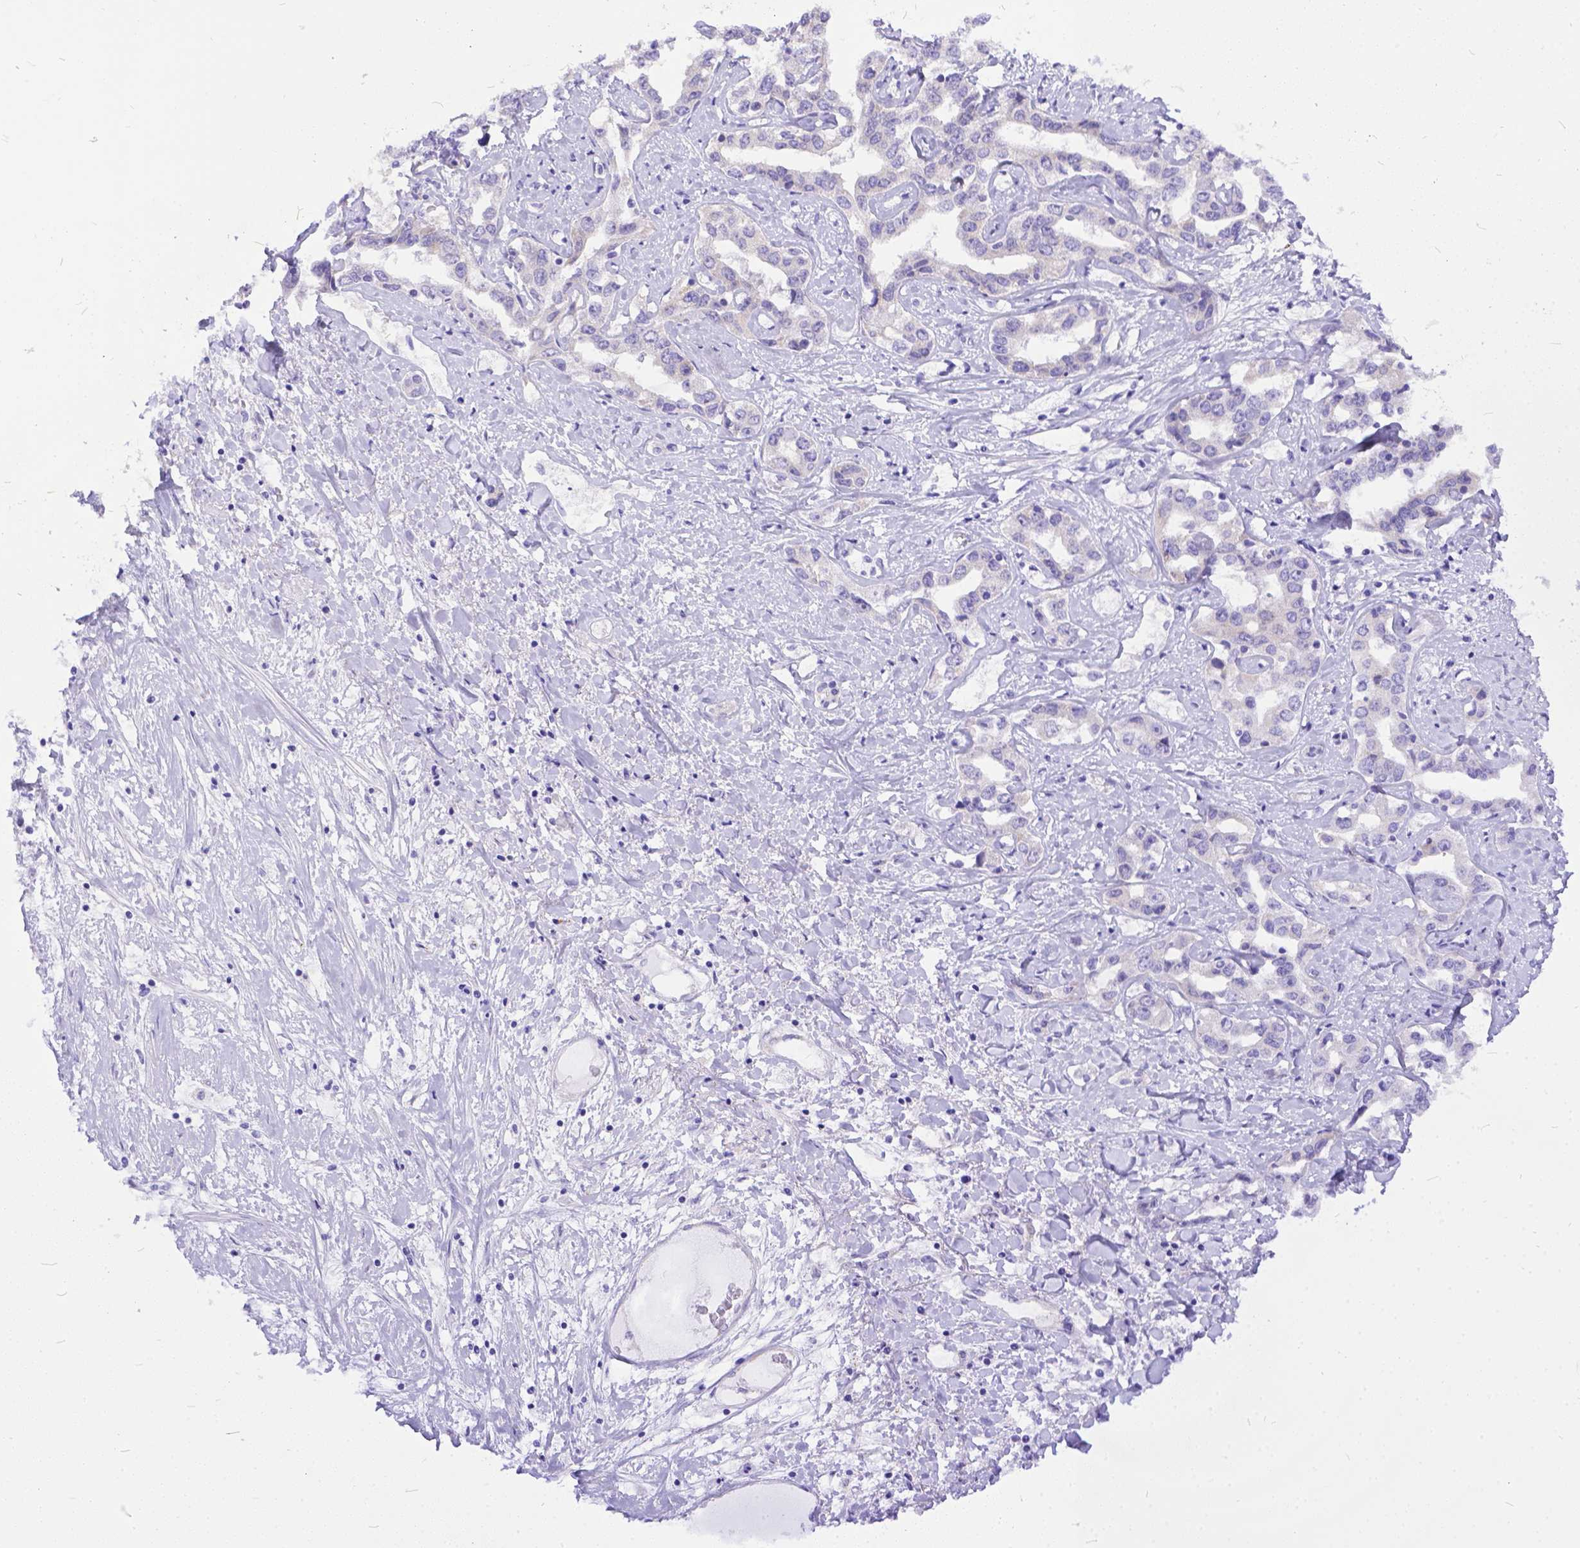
{"staining": {"intensity": "negative", "quantity": "none", "location": "none"}, "tissue": "liver cancer", "cell_type": "Tumor cells", "image_type": "cancer", "snomed": [{"axis": "morphology", "description": "Cholangiocarcinoma"}, {"axis": "topography", "description": "Liver"}], "caption": "Tumor cells are negative for brown protein staining in liver cholangiocarcinoma.", "gene": "DLEC1", "patient": {"sex": "male", "age": 59}}